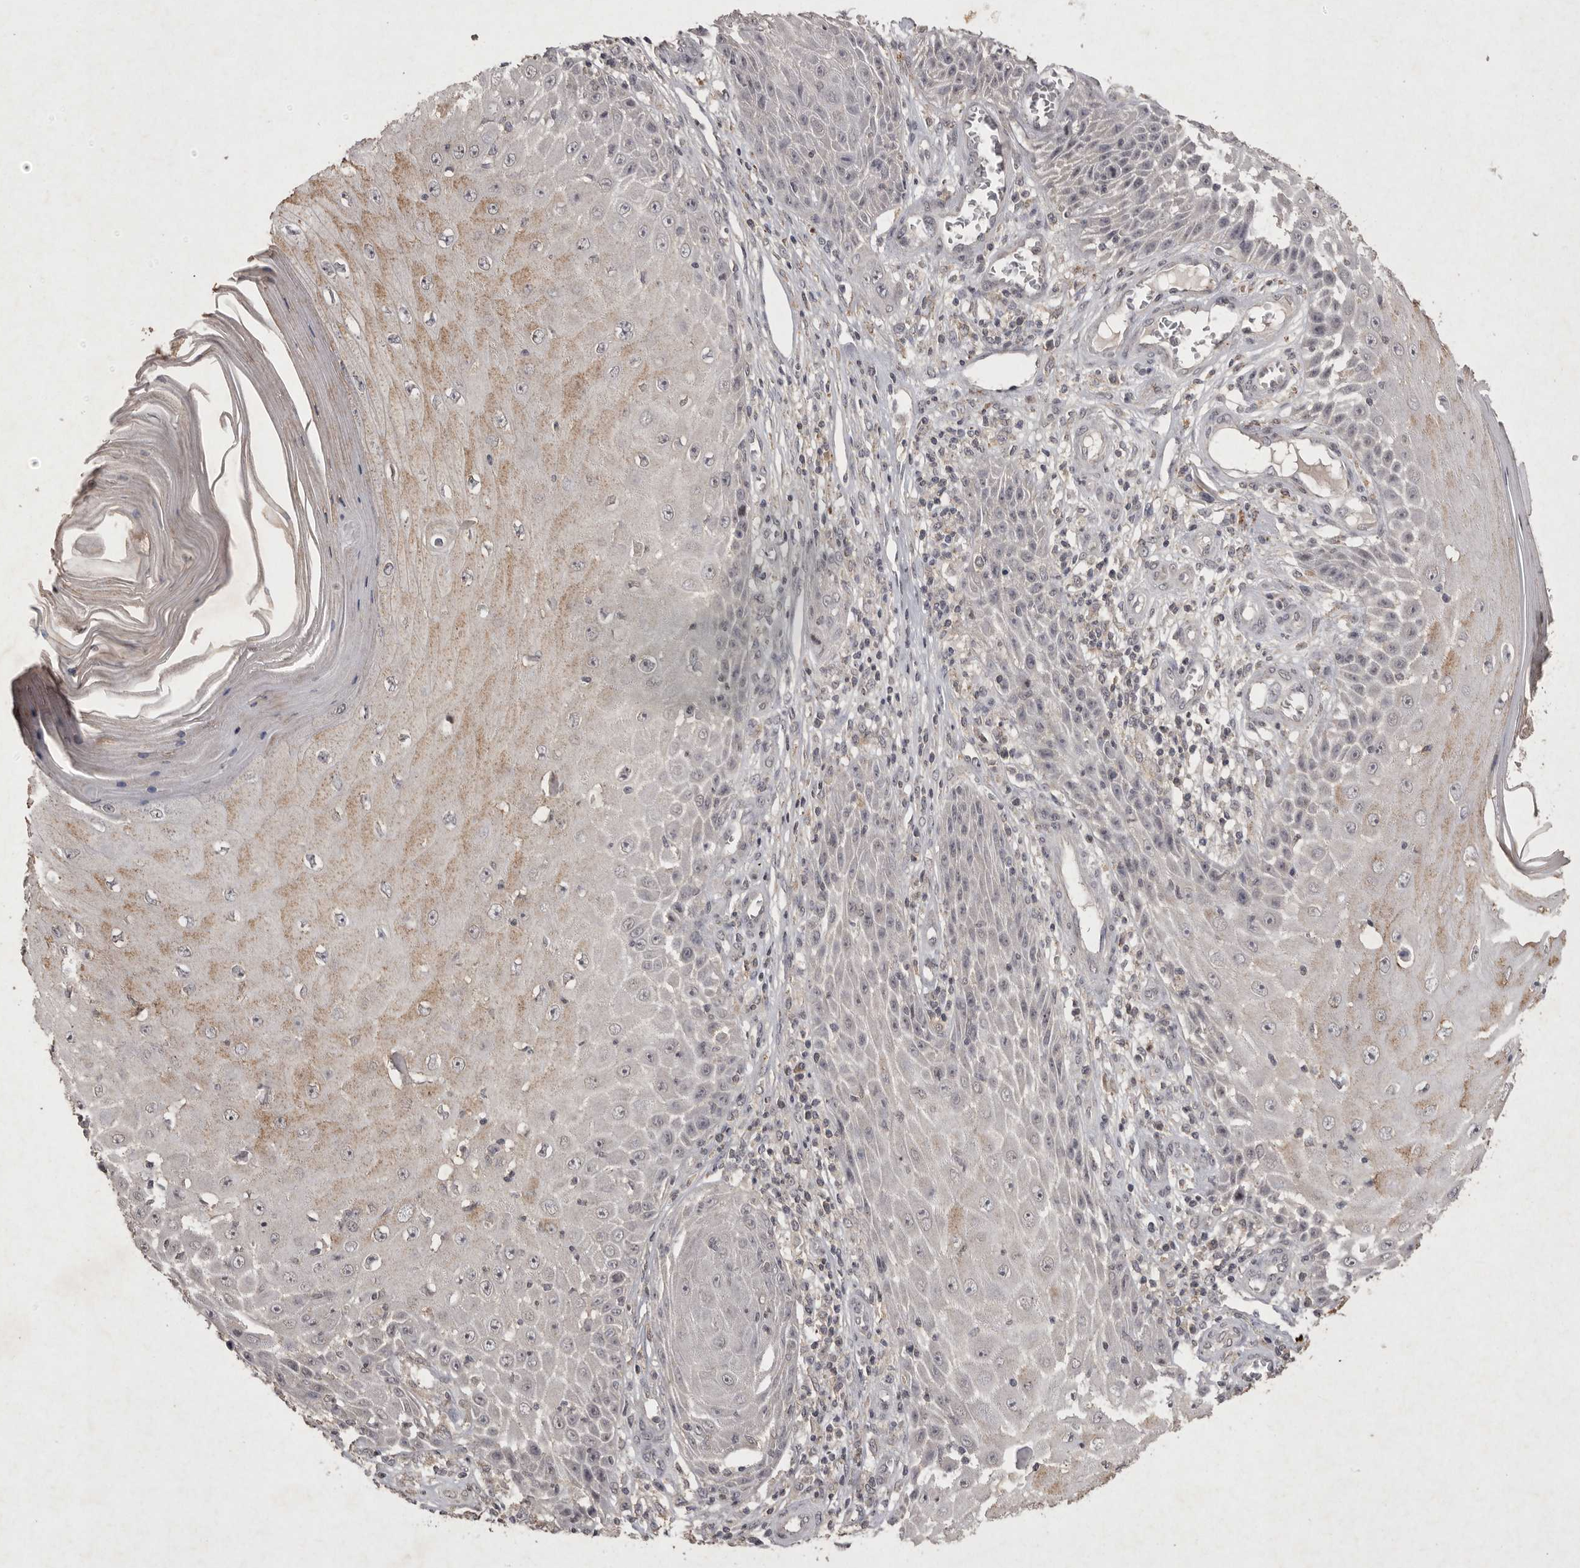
{"staining": {"intensity": "weak", "quantity": "25%-75%", "location": "cytoplasmic/membranous"}, "tissue": "skin cancer", "cell_type": "Tumor cells", "image_type": "cancer", "snomed": [{"axis": "morphology", "description": "Squamous cell carcinoma, NOS"}, {"axis": "topography", "description": "Skin"}], "caption": "Skin cancer was stained to show a protein in brown. There is low levels of weak cytoplasmic/membranous expression in about 25%-75% of tumor cells. (DAB (3,3'-diaminobenzidine) IHC with brightfield microscopy, high magnification).", "gene": "APLNR", "patient": {"sex": "female", "age": 73}}